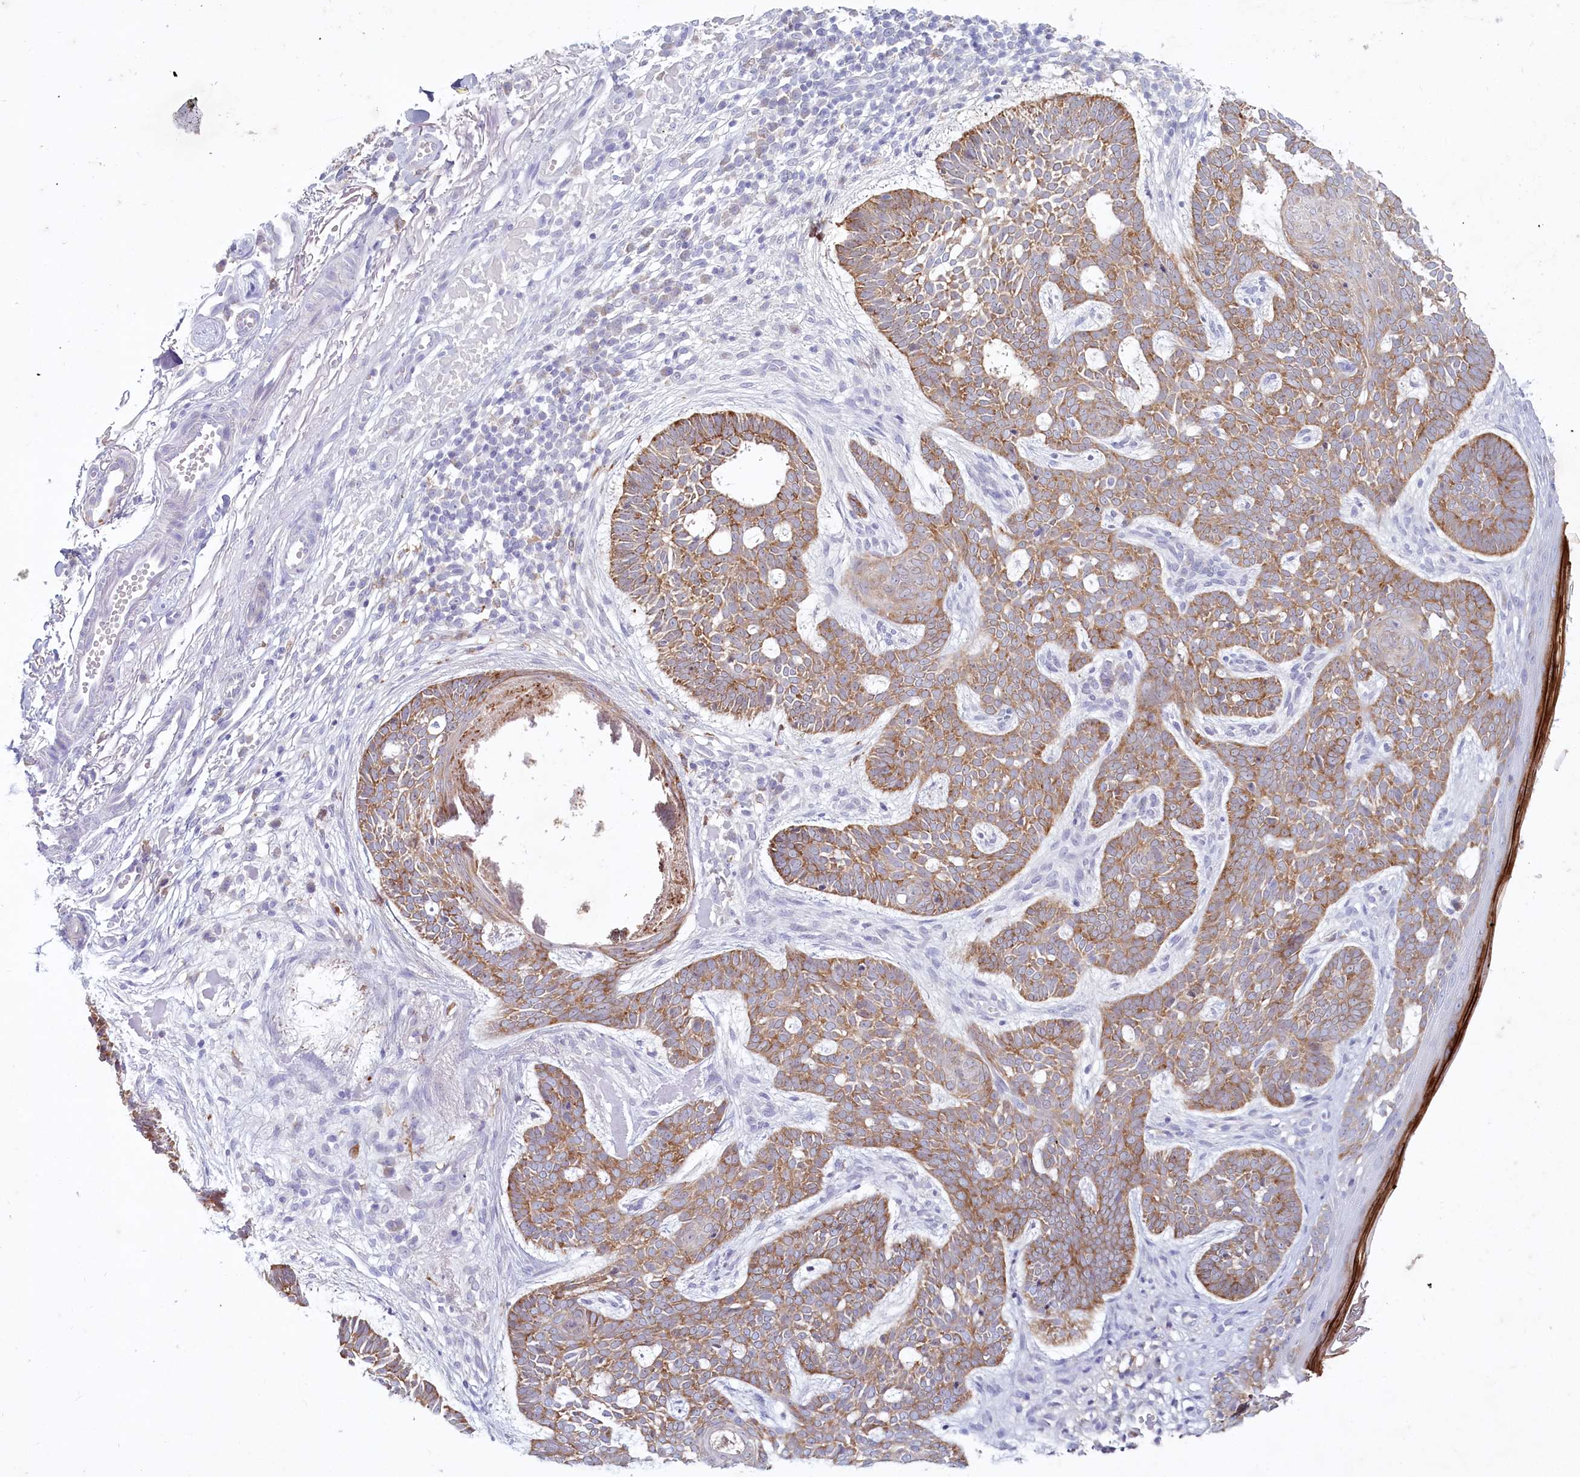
{"staining": {"intensity": "moderate", "quantity": ">75%", "location": "cytoplasmic/membranous"}, "tissue": "skin cancer", "cell_type": "Tumor cells", "image_type": "cancer", "snomed": [{"axis": "morphology", "description": "Basal cell carcinoma"}, {"axis": "topography", "description": "Skin"}], "caption": "Human basal cell carcinoma (skin) stained with a brown dye exhibits moderate cytoplasmic/membranous positive staining in approximately >75% of tumor cells.", "gene": "PSAPL1", "patient": {"sex": "male", "age": 85}}